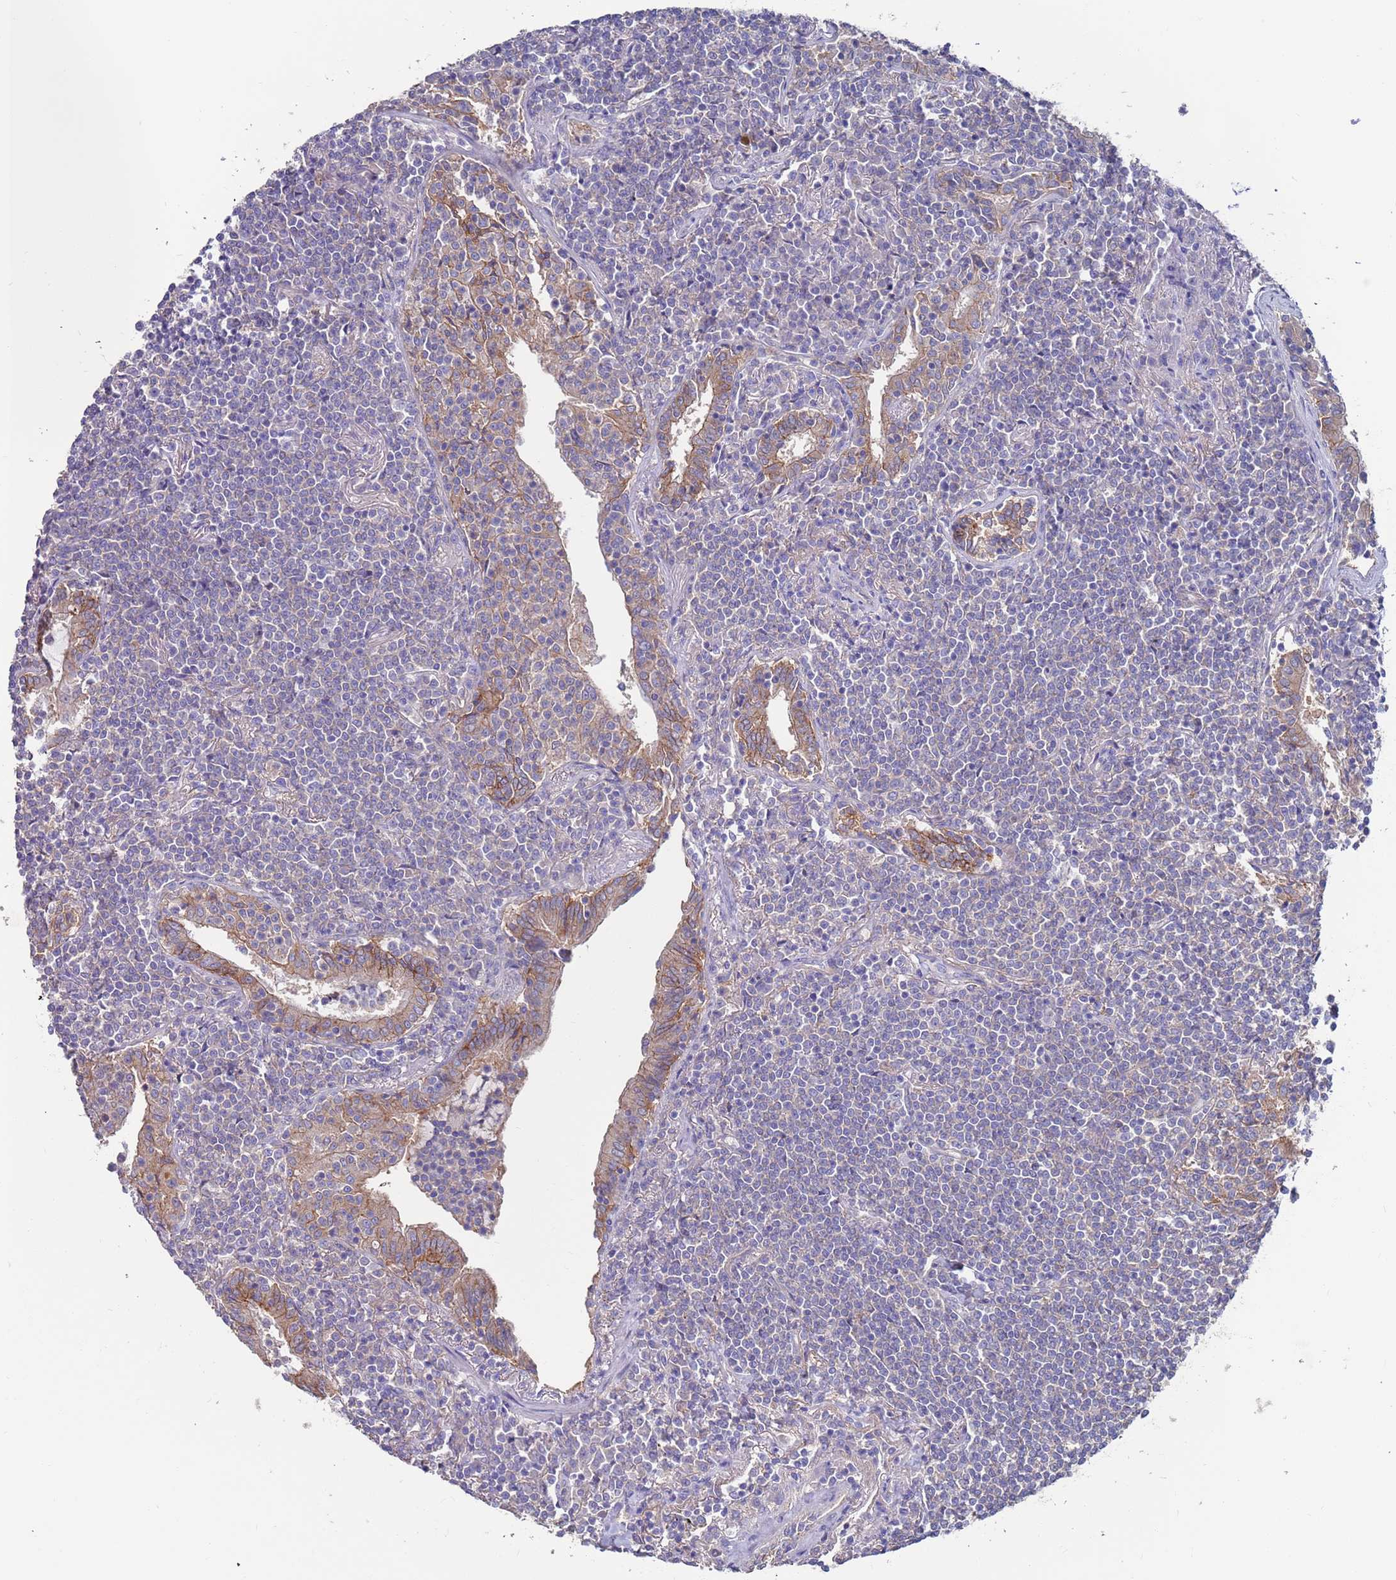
{"staining": {"intensity": "negative", "quantity": "none", "location": "none"}, "tissue": "lymphoma", "cell_type": "Tumor cells", "image_type": "cancer", "snomed": [{"axis": "morphology", "description": "Malignant lymphoma, non-Hodgkin's type, Low grade"}, {"axis": "topography", "description": "Lung"}], "caption": "Human low-grade malignant lymphoma, non-Hodgkin's type stained for a protein using immunohistochemistry (IHC) demonstrates no positivity in tumor cells.", "gene": "KRTCAP3", "patient": {"sex": "female", "age": 71}}